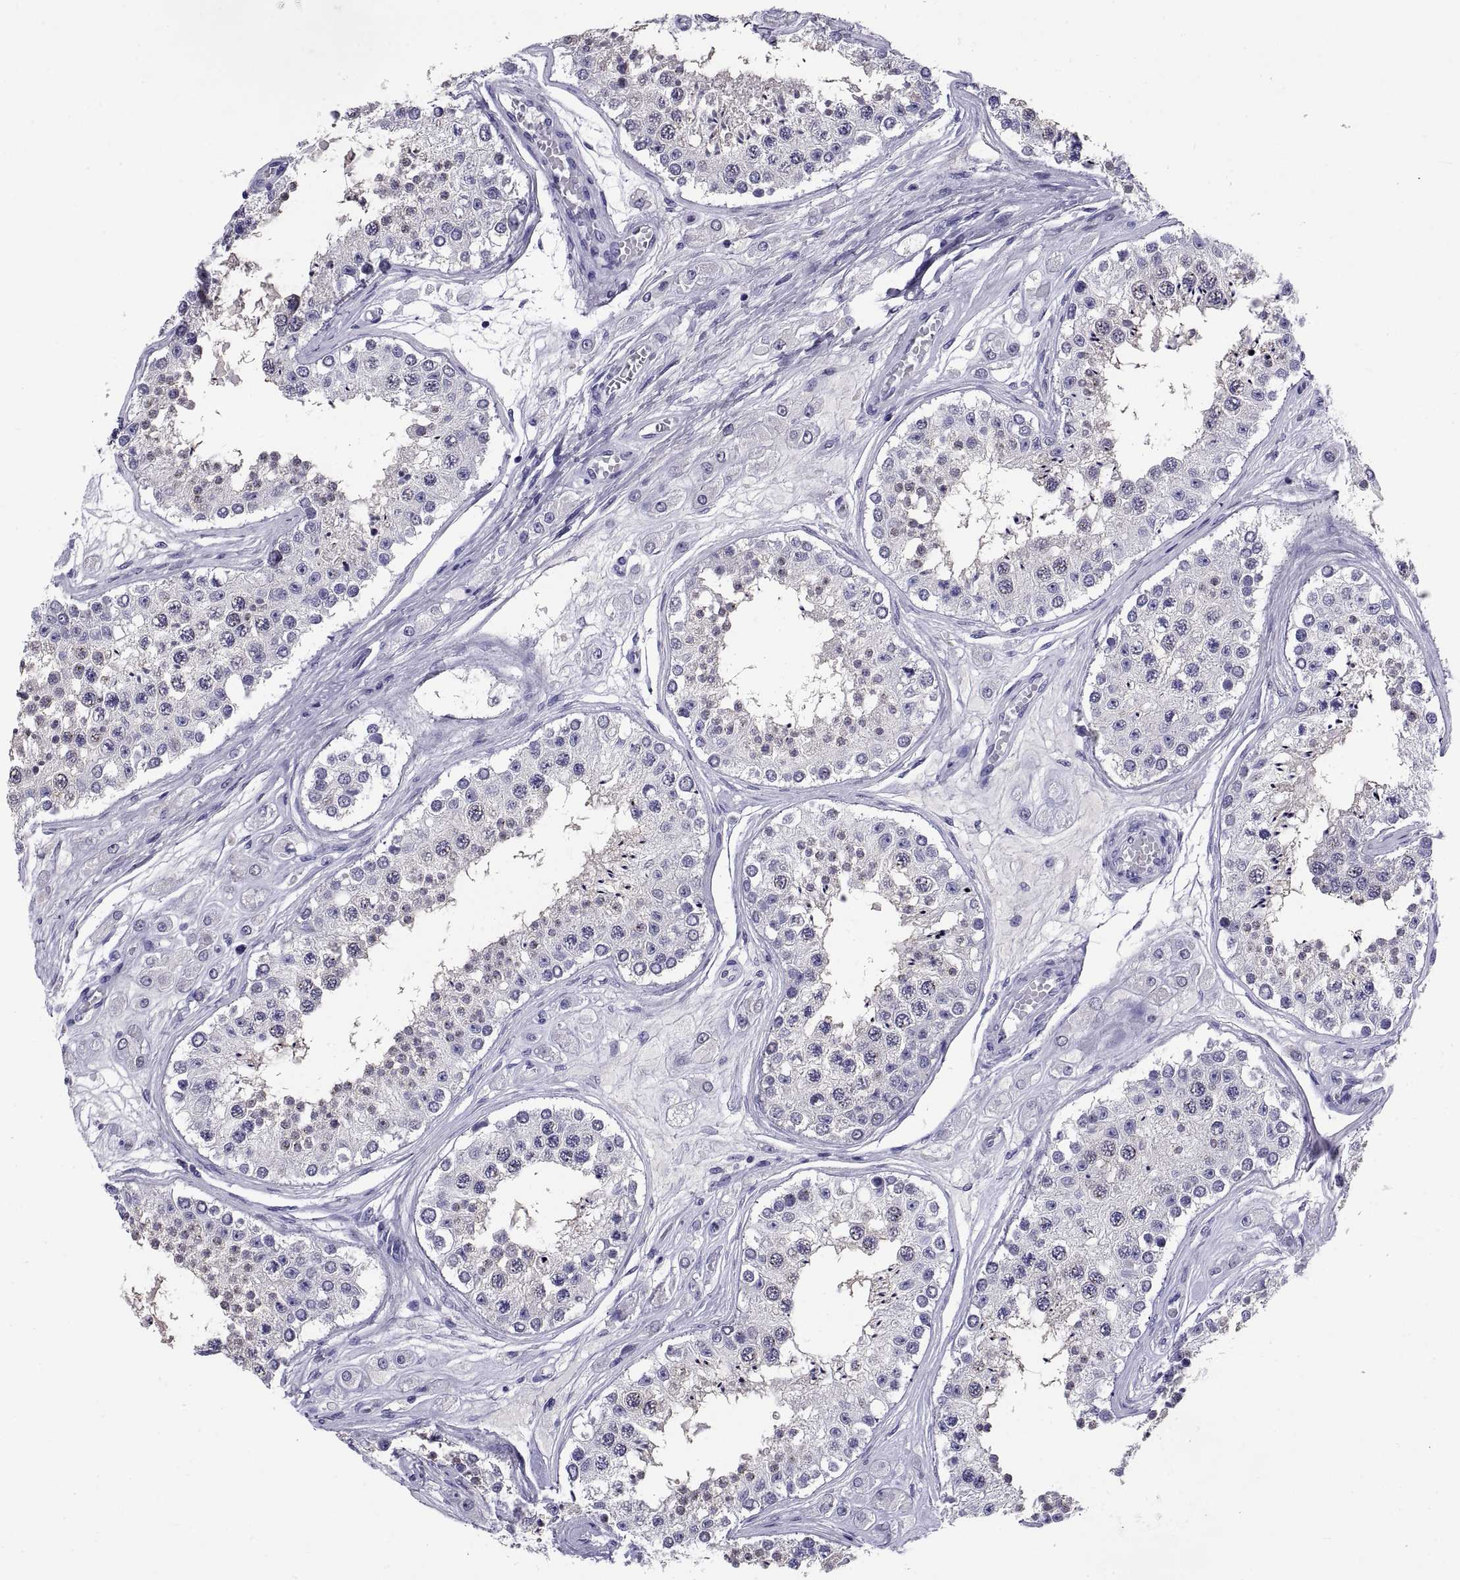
{"staining": {"intensity": "negative", "quantity": "none", "location": "none"}, "tissue": "testis", "cell_type": "Cells in seminiferous ducts", "image_type": "normal", "snomed": [{"axis": "morphology", "description": "Normal tissue, NOS"}, {"axis": "topography", "description": "Testis"}], "caption": "This is a image of immunohistochemistry staining of normal testis, which shows no staining in cells in seminiferous ducts.", "gene": "TGFBR3L", "patient": {"sex": "male", "age": 25}}